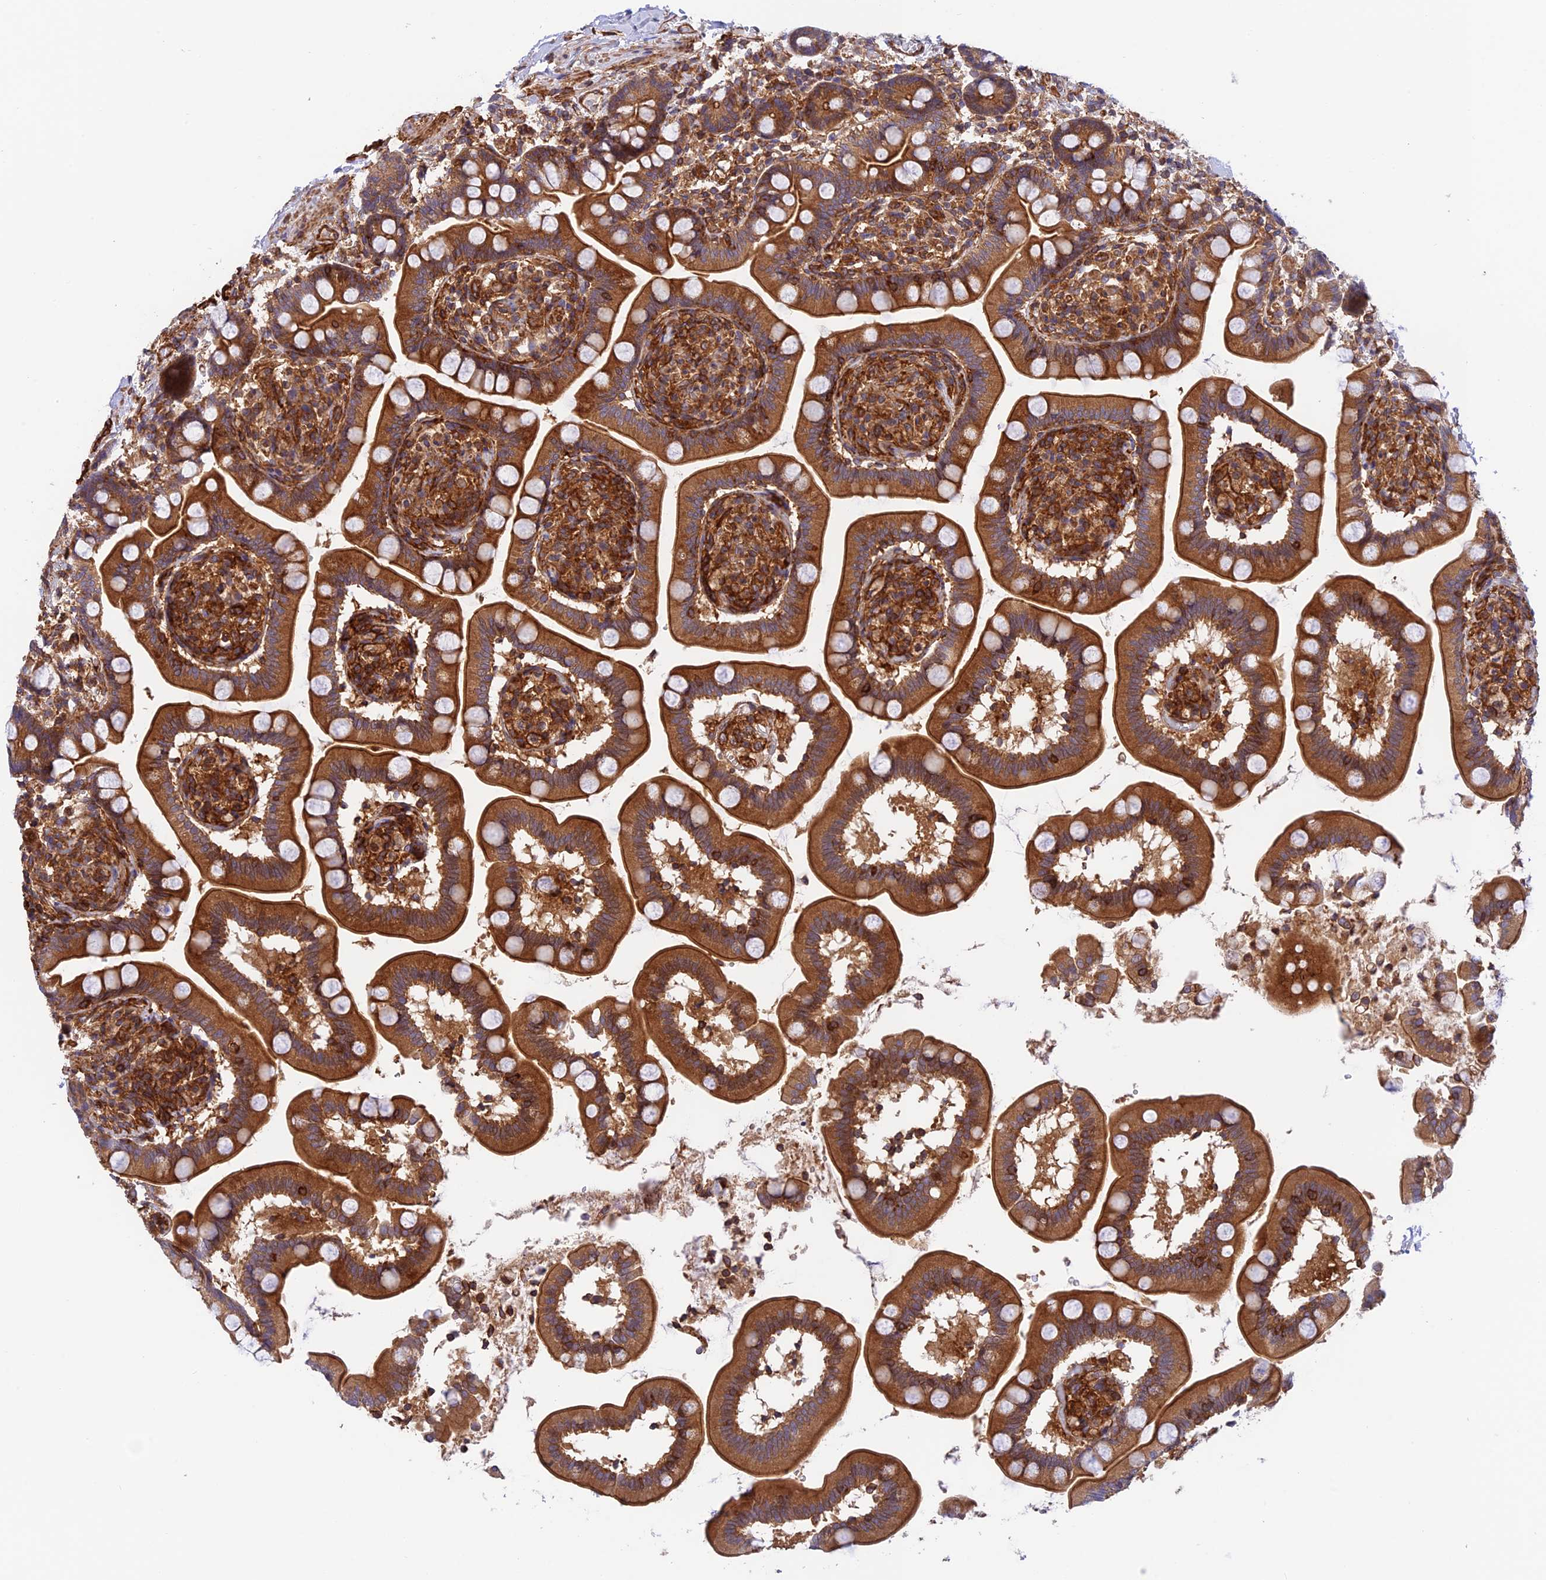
{"staining": {"intensity": "strong", "quantity": ">75%", "location": "cytoplasmic/membranous"}, "tissue": "small intestine", "cell_type": "Glandular cells", "image_type": "normal", "snomed": [{"axis": "morphology", "description": "Normal tissue, NOS"}, {"axis": "topography", "description": "Small intestine"}], "caption": "Immunohistochemical staining of unremarkable small intestine shows high levels of strong cytoplasmic/membranous staining in about >75% of glandular cells.", "gene": "EVI5L", "patient": {"sex": "female", "age": 64}}